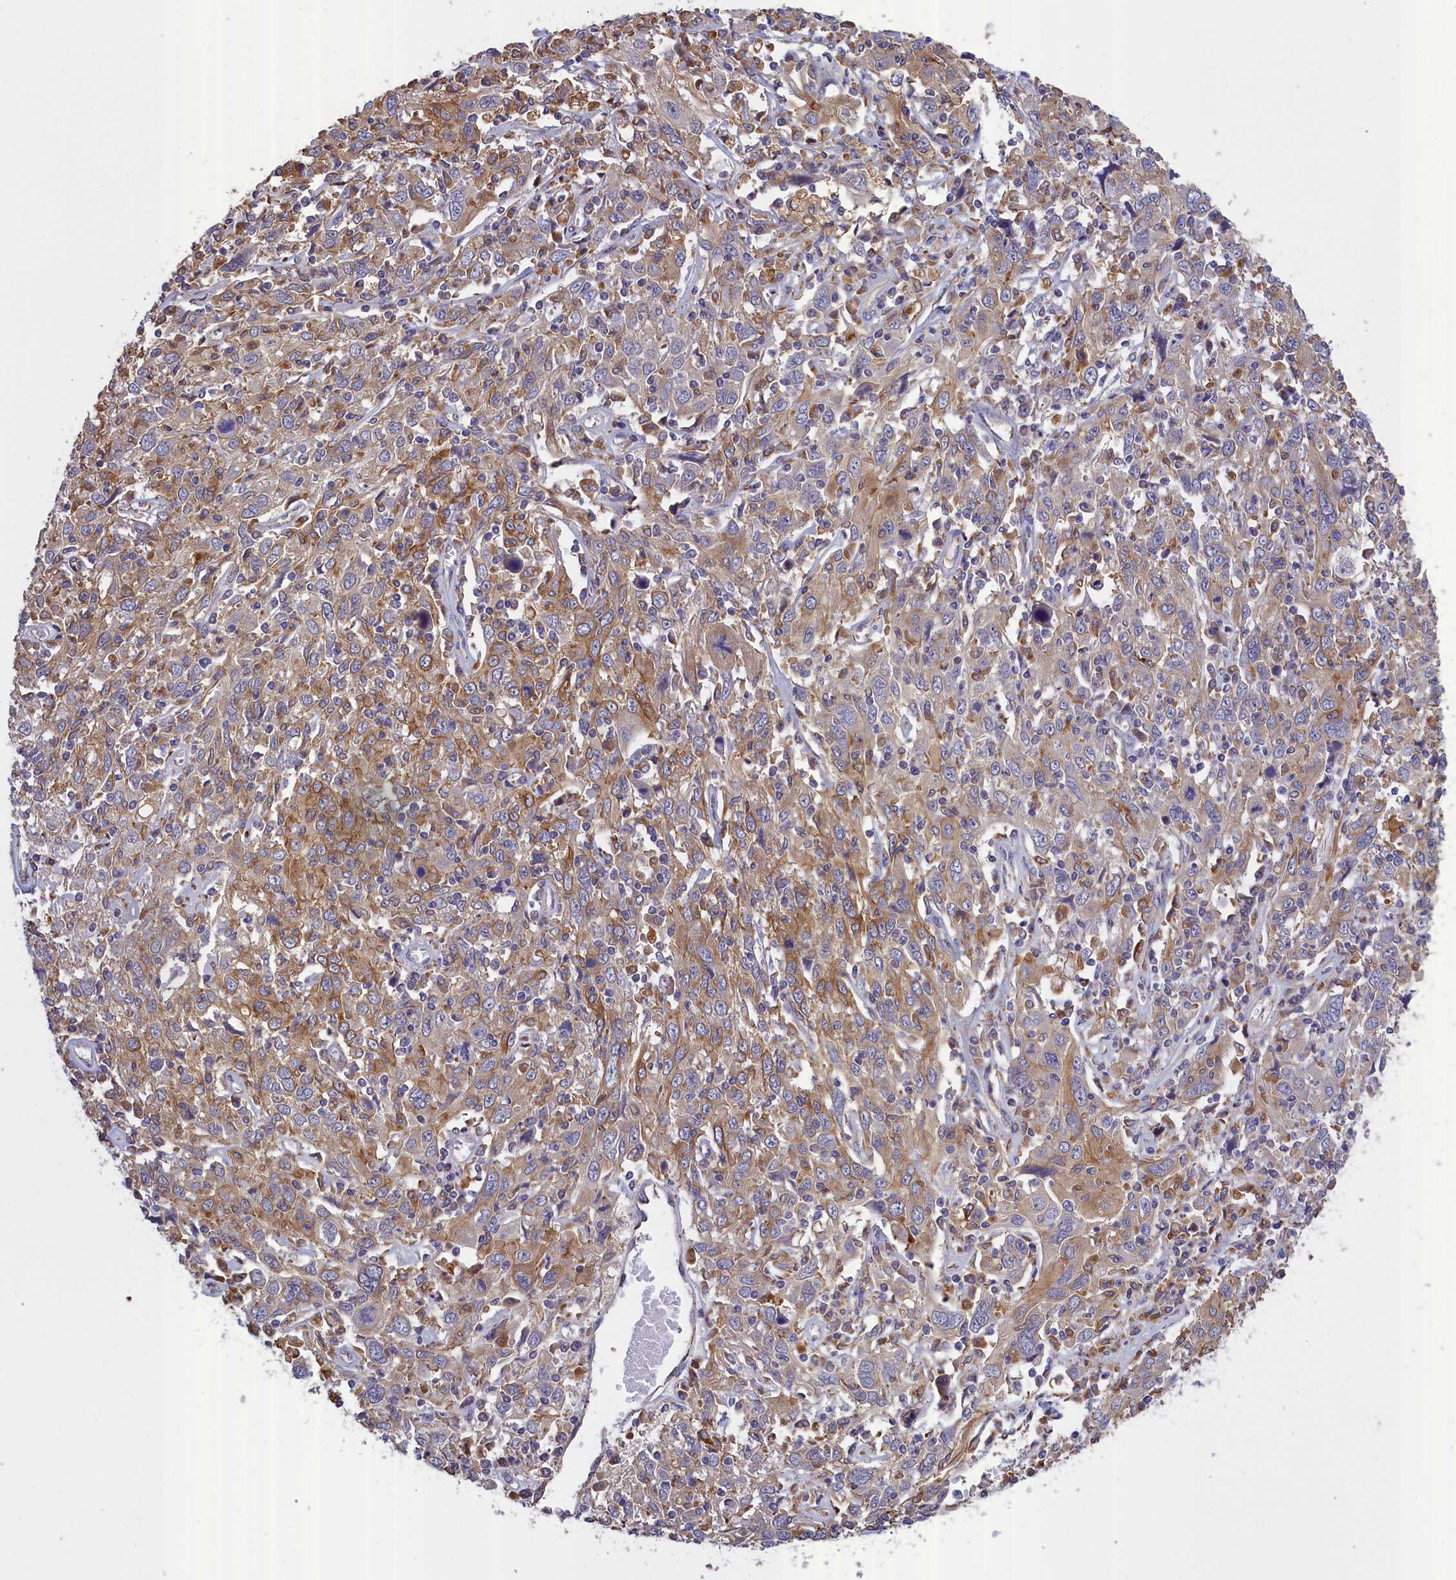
{"staining": {"intensity": "moderate", "quantity": "<25%", "location": "cytoplasmic/membranous"}, "tissue": "cervical cancer", "cell_type": "Tumor cells", "image_type": "cancer", "snomed": [{"axis": "morphology", "description": "Squamous cell carcinoma, NOS"}, {"axis": "topography", "description": "Cervix"}], "caption": "Immunohistochemical staining of human cervical cancer shows low levels of moderate cytoplasmic/membranous positivity in approximately <25% of tumor cells.", "gene": "COL19A1", "patient": {"sex": "female", "age": 46}}